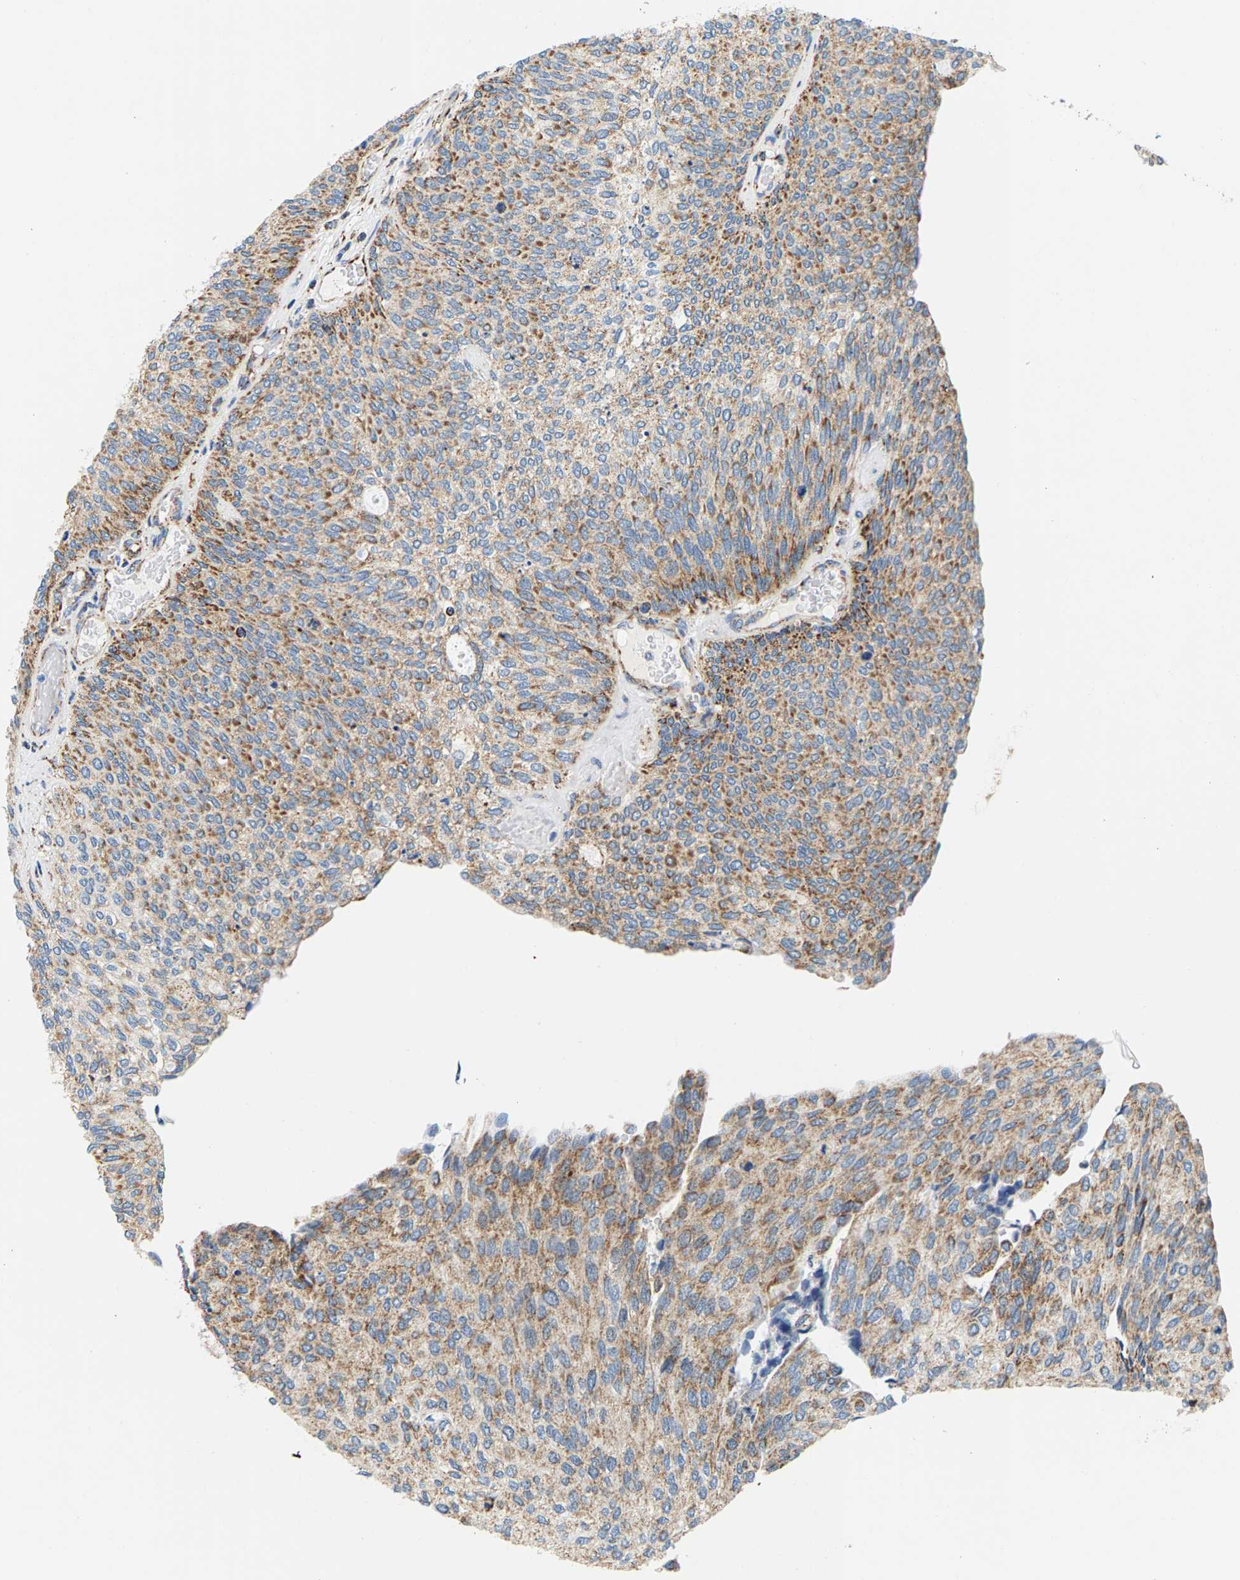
{"staining": {"intensity": "moderate", "quantity": ">75%", "location": "cytoplasmic/membranous"}, "tissue": "urothelial cancer", "cell_type": "Tumor cells", "image_type": "cancer", "snomed": [{"axis": "morphology", "description": "Urothelial carcinoma, Low grade"}, {"axis": "topography", "description": "Urinary bladder"}], "caption": "About >75% of tumor cells in human urothelial carcinoma (low-grade) exhibit moderate cytoplasmic/membranous protein expression as visualized by brown immunohistochemical staining.", "gene": "PDE1A", "patient": {"sex": "female", "age": 79}}